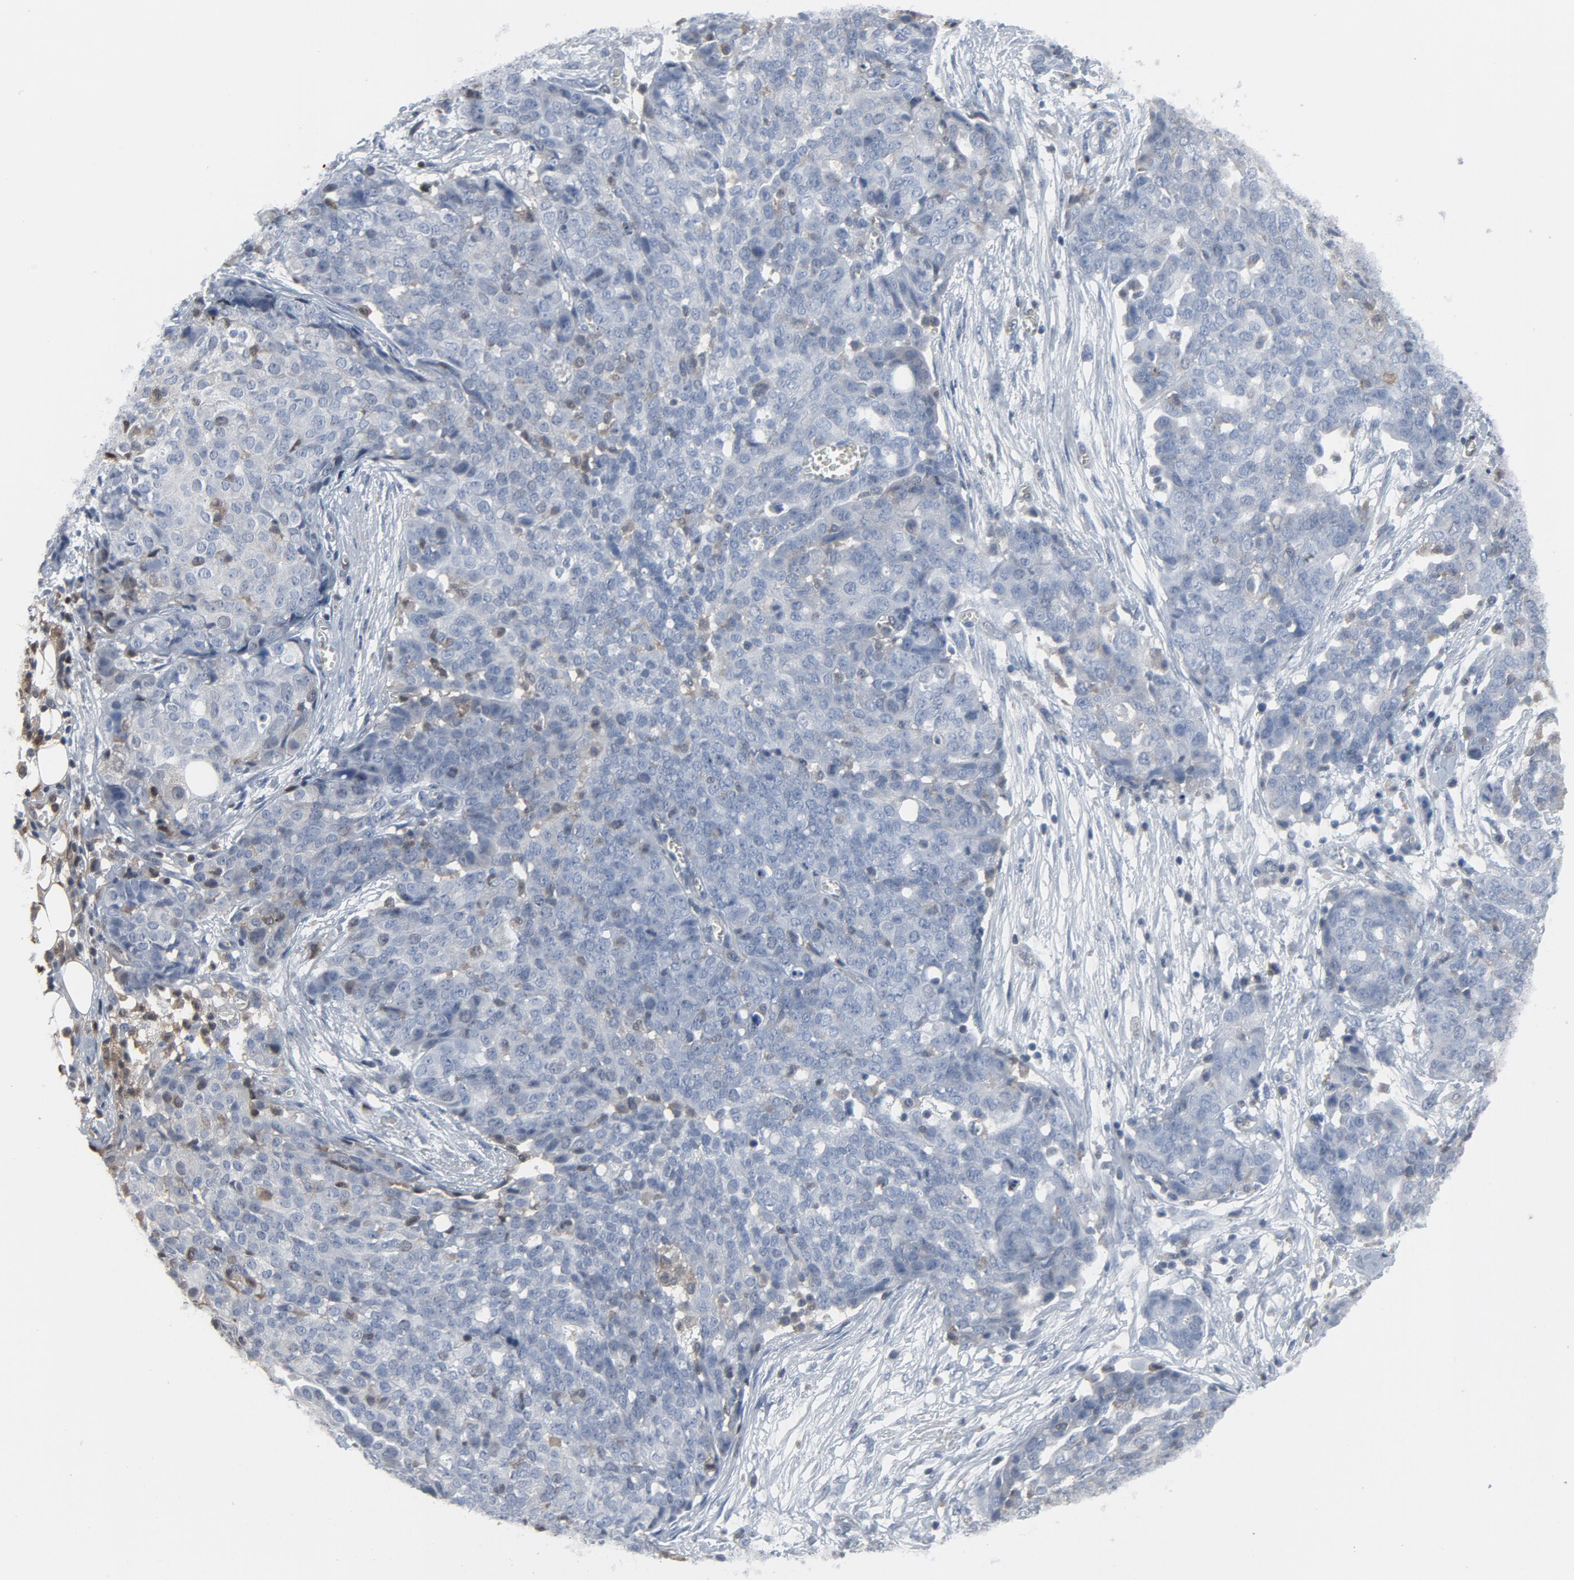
{"staining": {"intensity": "negative", "quantity": "none", "location": "none"}, "tissue": "ovarian cancer", "cell_type": "Tumor cells", "image_type": "cancer", "snomed": [{"axis": "morphology", "description": "Cystadenocarcinoma, serous, NOS"}, {"axis": "topography", "description": "Soft tissue"}, {"axis": "topography", "description": "Ovary"}], "caption": "This image is of ovarian cancer (serous cystadenocarcinoma) stained with immunohistochemistry (IHC) to label a protein in brown with the nuclei are counter-stained blue. There is no staining in tumor cells.", "gene": "STAT5A", "patient": {"sex": "female", "age": 57}}